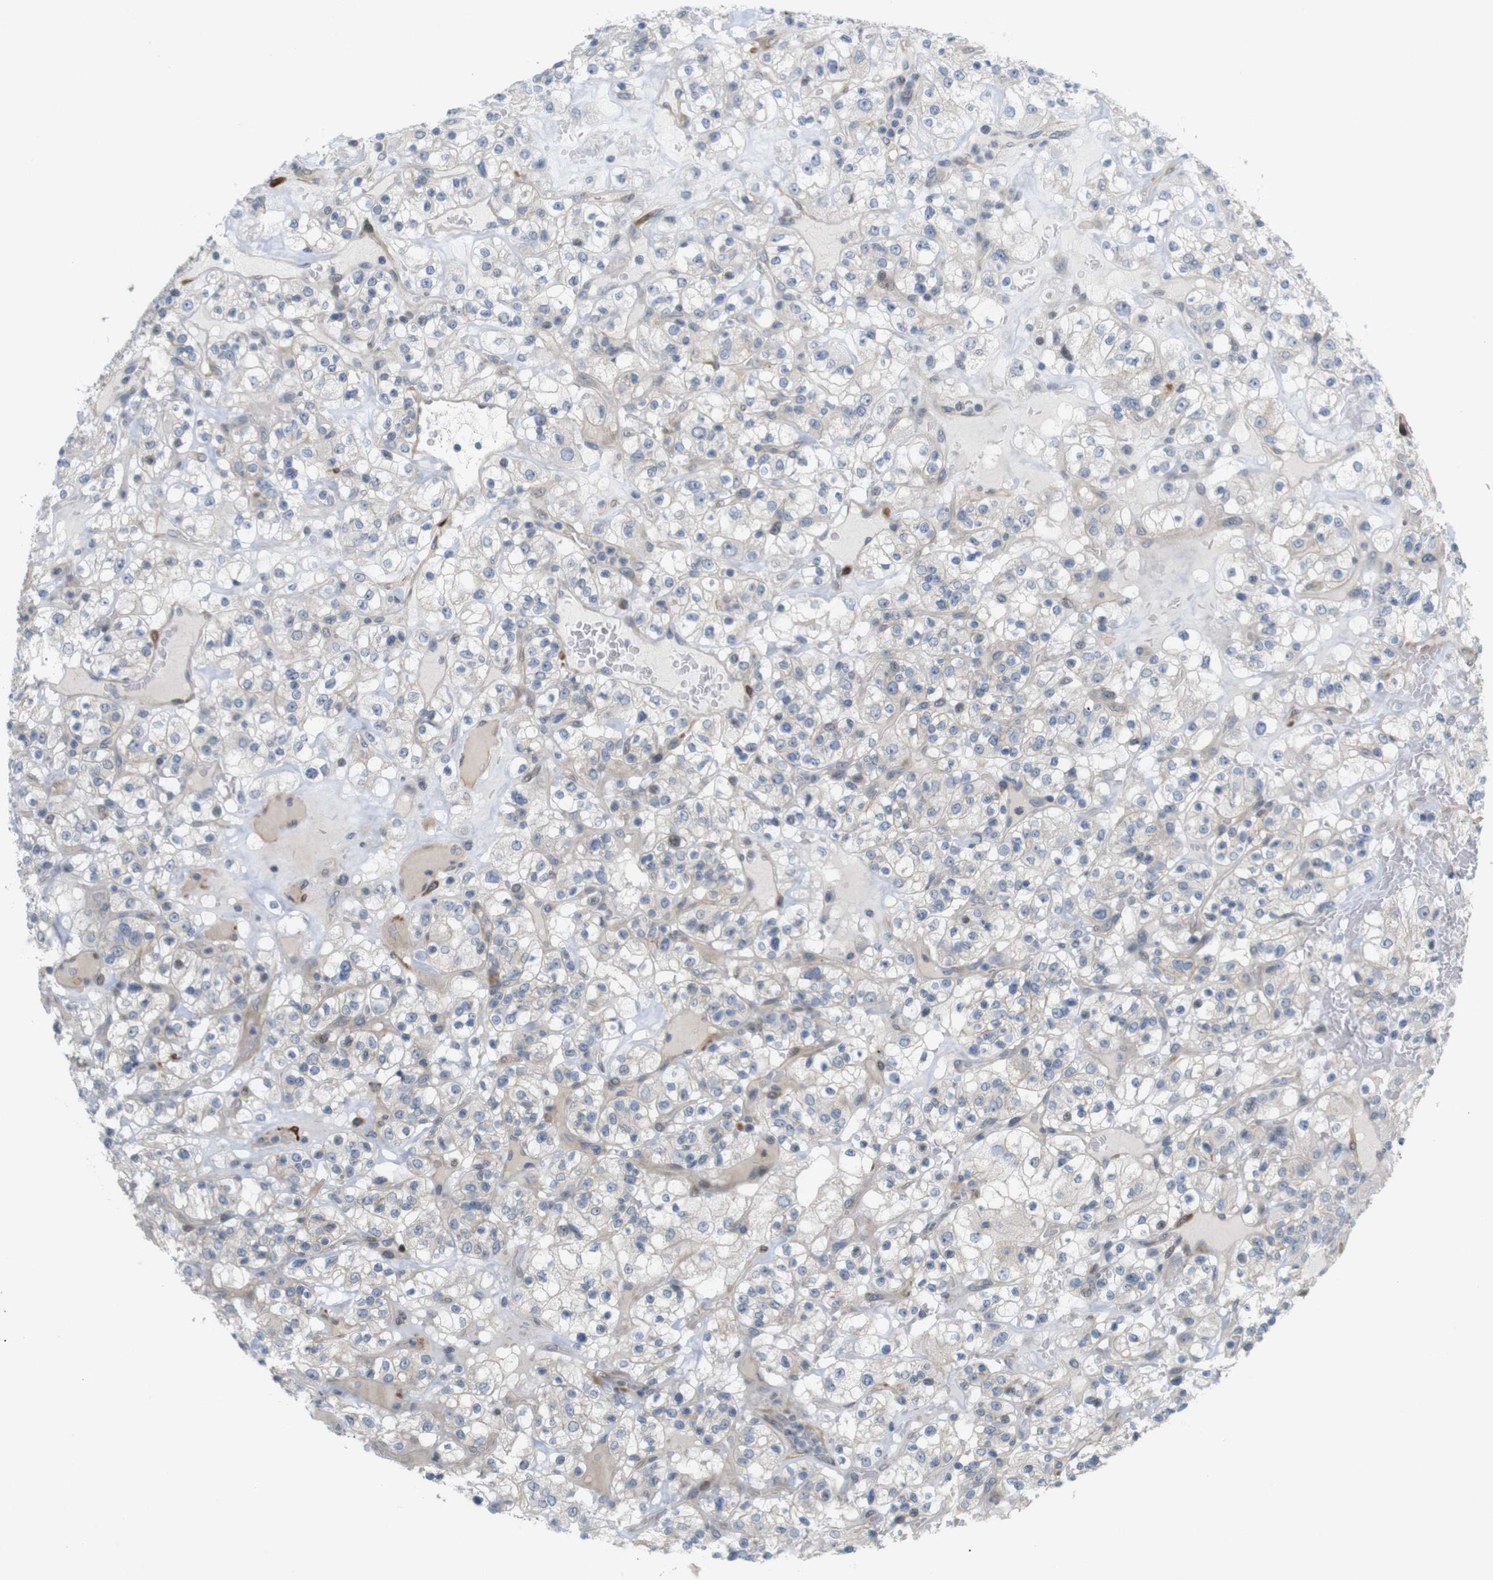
{"staining": {"intensity": "negative", "quantity": "none", "location": "none"}, "tissue": "renal cancer", "cell_type": "Tumor cells", "image_type": "cancer", "snomed": [{"axis": "morphology", "description": "Normal tissue, NOS"}, {"axis": "morphology", "description": "Adenocarcinoma, NOS"}, {"axis": "topography", "description": "Kidney"}], "caption": "This histopathology image is of renal adenocarcinoma stained with IHC to label a protein in brown with the nuclei are counter-stained blue. There is no expression in tumor cells. The staining is performed using DAB brown chromogen with nuclei counter-stained in using hematoxylin.", "gene": "PPP1R14A", "patient": {"sex": "female", "age": 72}}